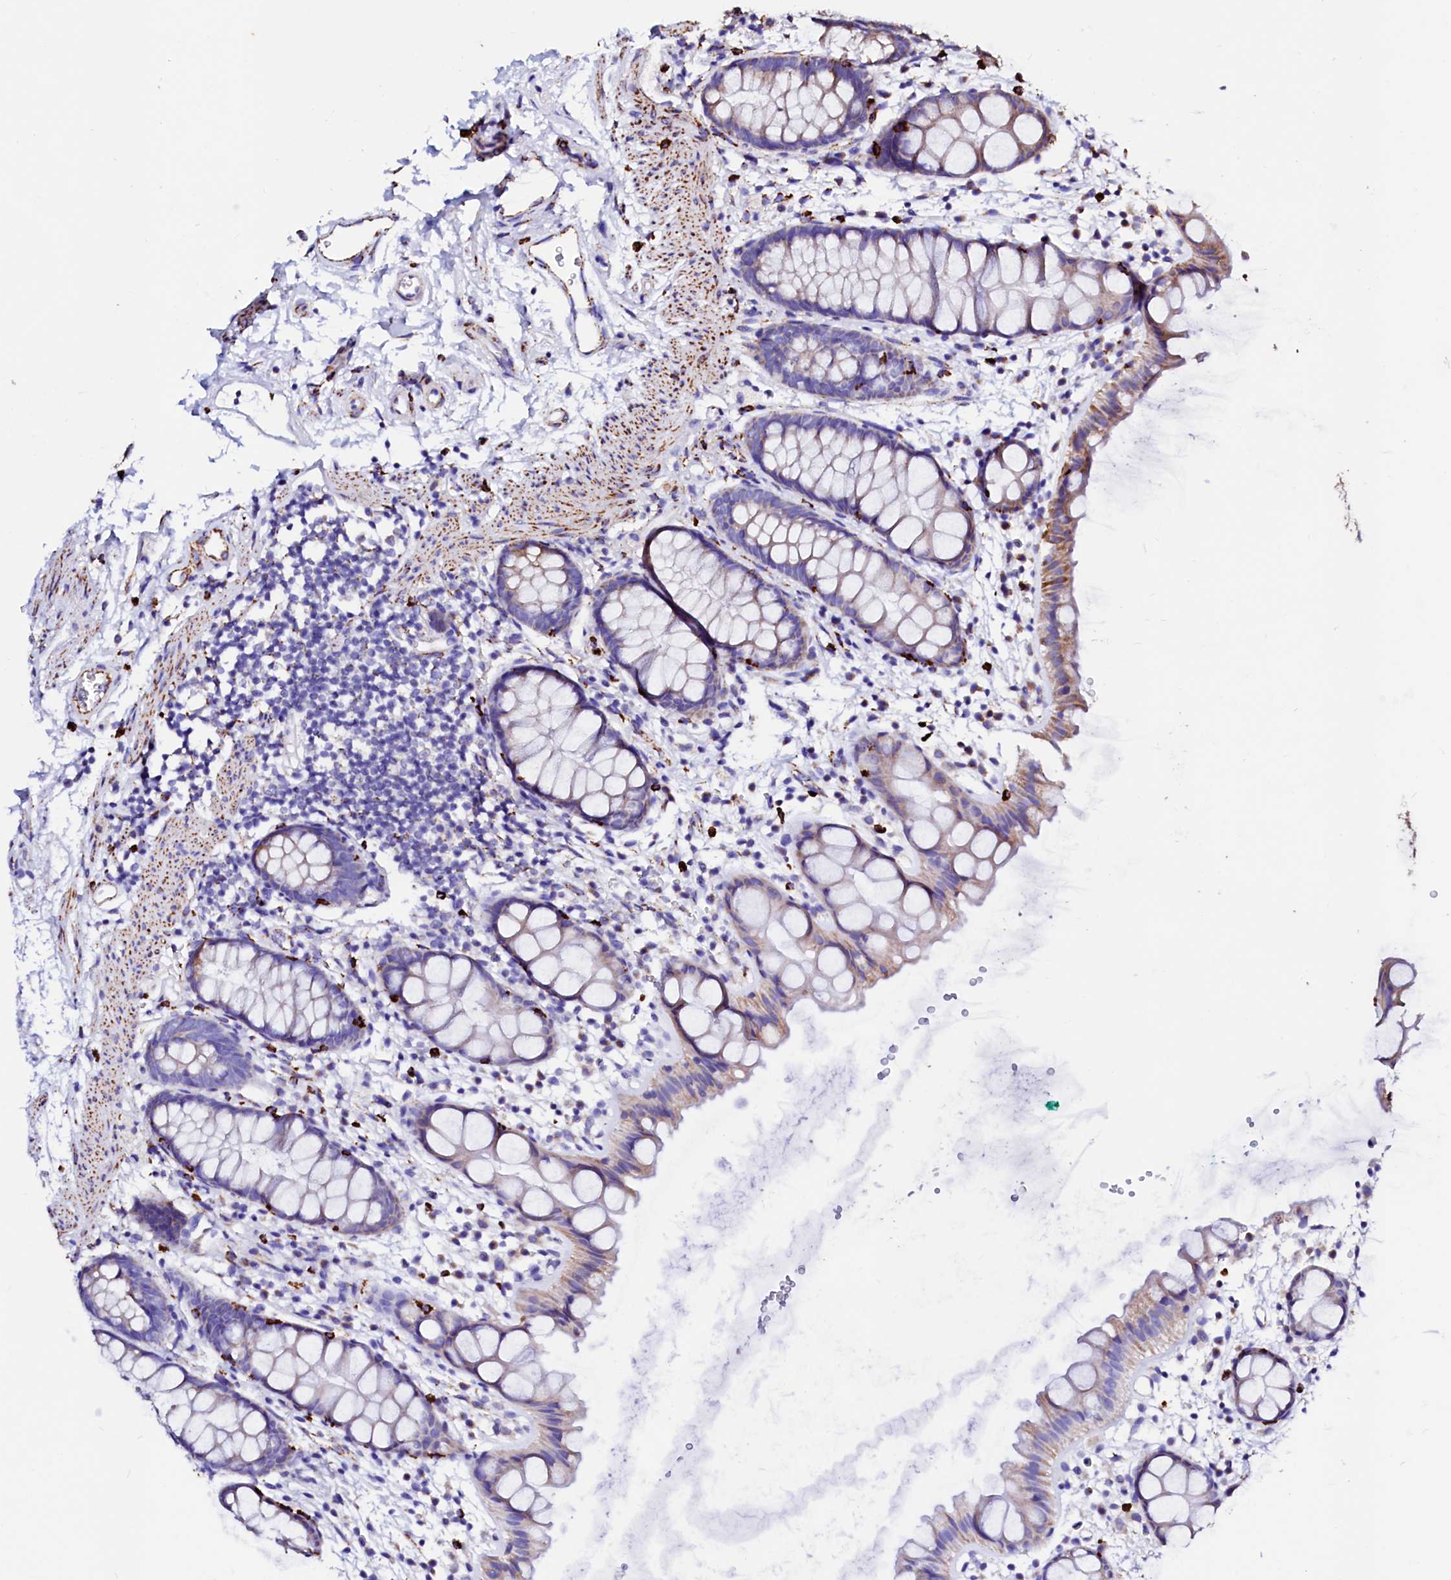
{"staining": {"intensity": "moderate", "quantity": "<25%", "location": "cytoplasmic/membranous"}, "tissue": "rectum", "cell_type": "Glandular cells", "image_type": "normal", "snomed": [{"axis": "morphology", "description": "Normal tissue, NOS"}, {"axis": "topography", "description": "Rectum"}], "caption": "Brown immunohistochemical staining in unremarkable human rectum shows moderate cytoplasmic/membranous positivity in approximately <25% of glandular cells. The staining was performed using DAB, with brown indicating positive protein expression. Nuclei are stained blue with hematoxylin.", "gene": "MAOB", "patient": {"sex": "female", "age": 65}}